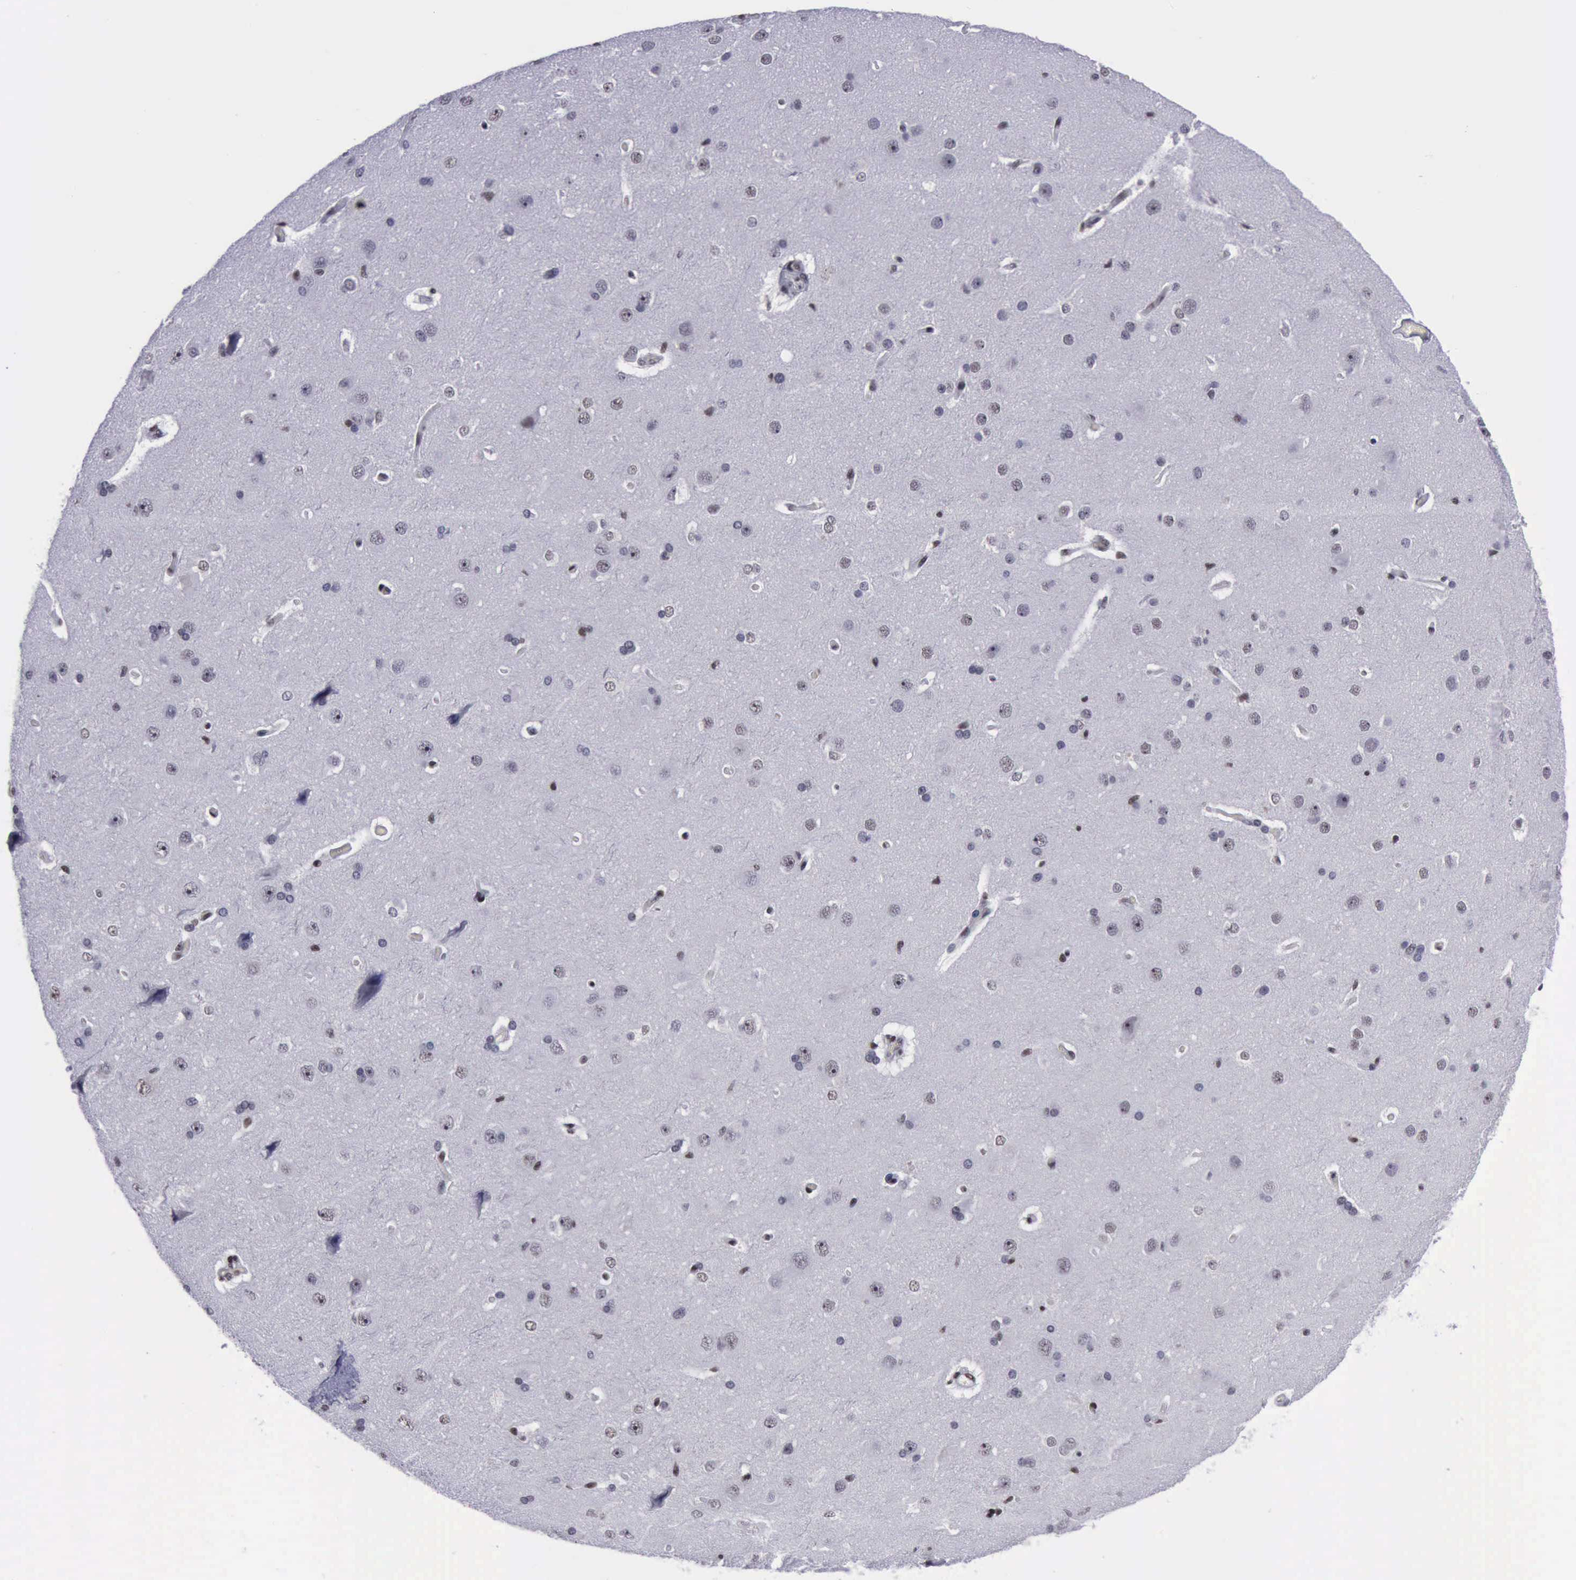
{"staining": {"intensity": "weak", "quantity": "25%-75%", "location": "nuclear"}, "tissue": "cerebral cortex", "cell_type": "Endothelial cells", "image_type": "normal", "snomed": [{"axis": "morphology", "description": "Normal tissue, NOS"}, {"axis": "topography", "description": "Cerebral cortex"}], "caption": "IHC of unremarkable cerebral cortex exhibits low levels of weak nuclear positivity in about 25%-75% of endothelial cells.", "gene": "YY1", "patient": {"sex": "female", "age": 45}}